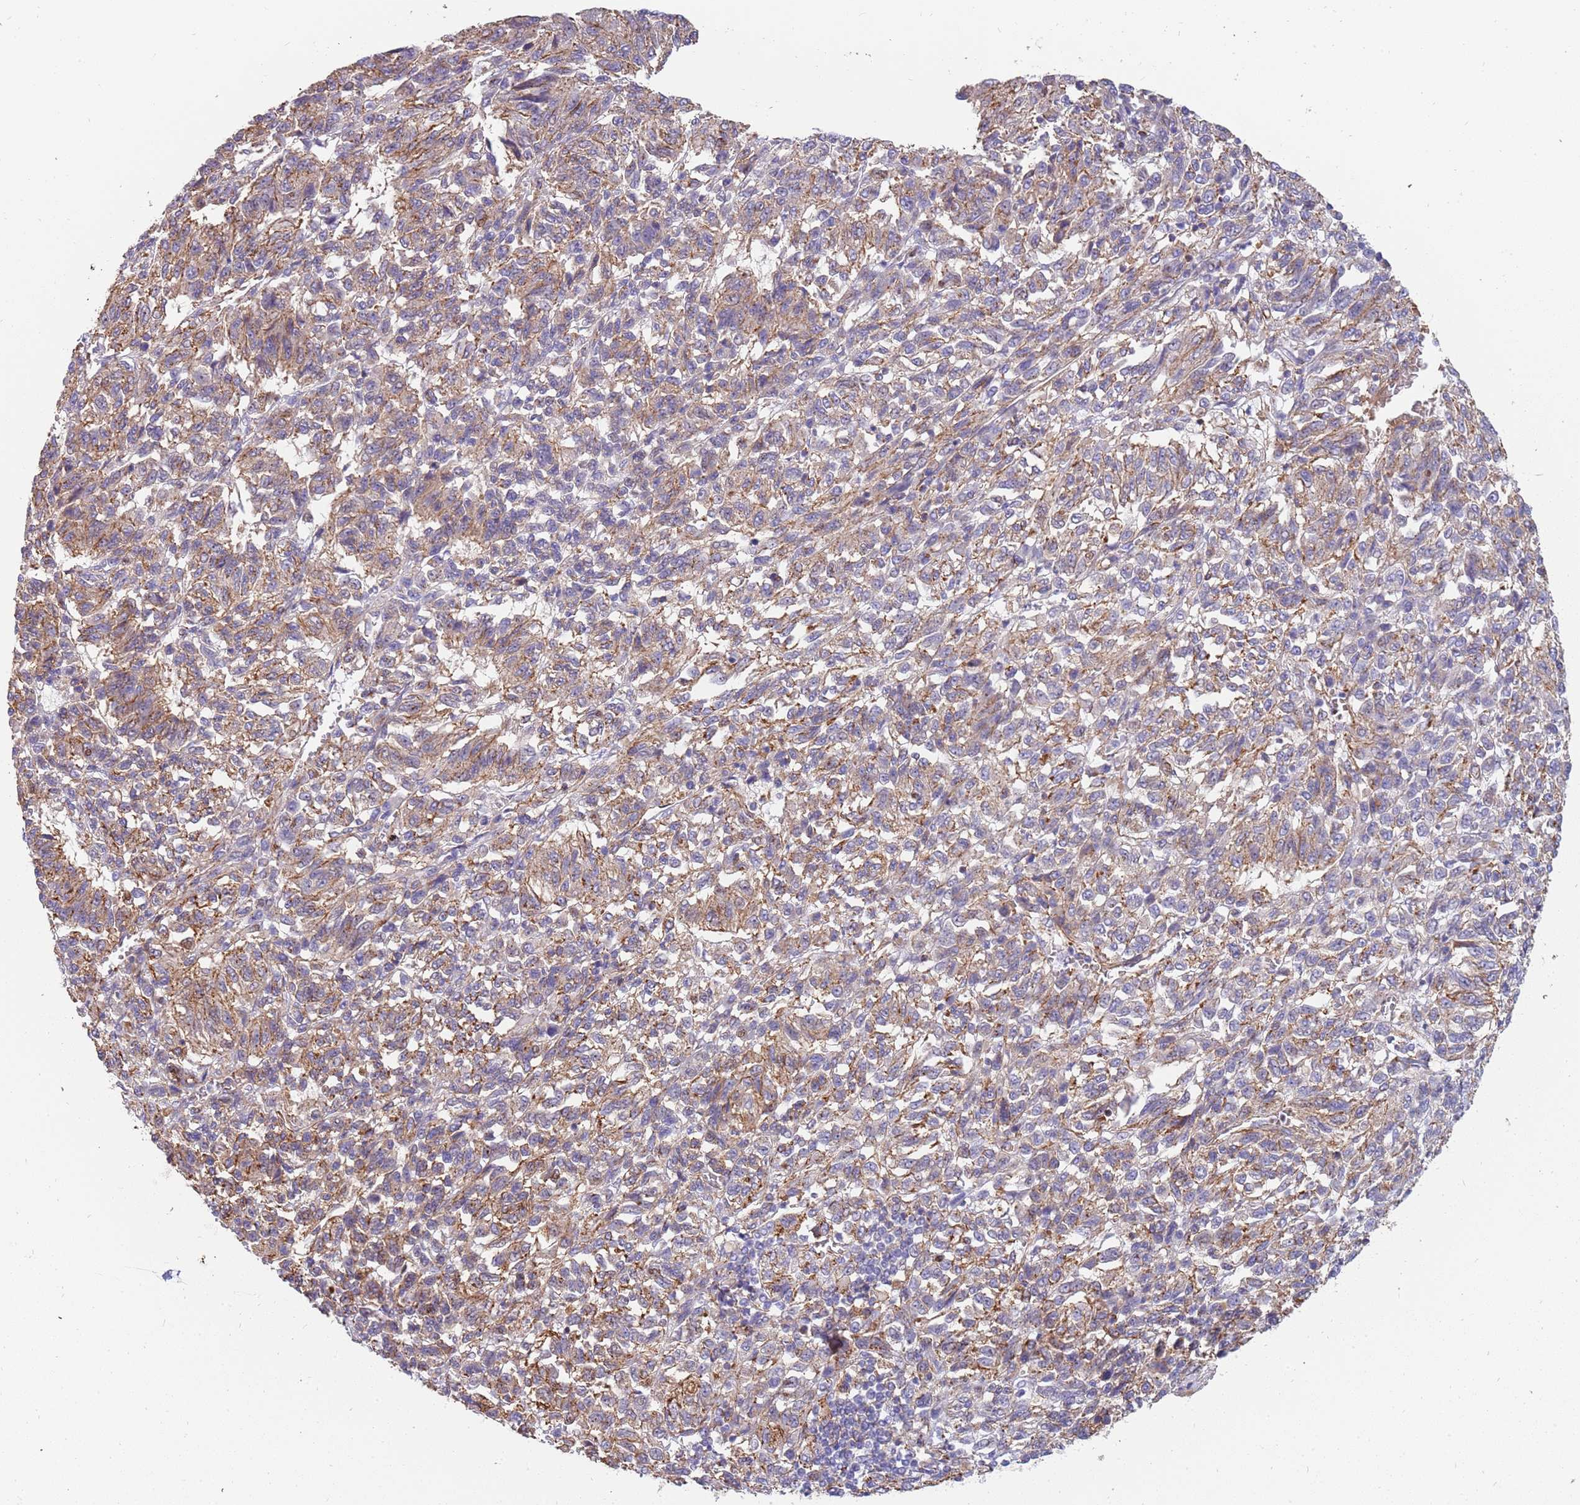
{"staining": {"intensity": "weak", "quantity": "25%-75%", "location": "cytoplasmic/membranous"}, "tissue": "melanoma", "cell_type": "Tumor cells", "image_type": "cancer", "snomed": [{"axis": "morphology", "description": "Malignant melanoma, Metastatic site"}, {"axis": "topography", "description": "Lung"}], "caption": "Immunohistochemical staining of human melanoma demonstrates weak cytoplasmic/membranous protein expression in approximately 25%-75% of tumor cells.", "gene": "GFRAL", "patient": {"sex": "male", "age": 64}}